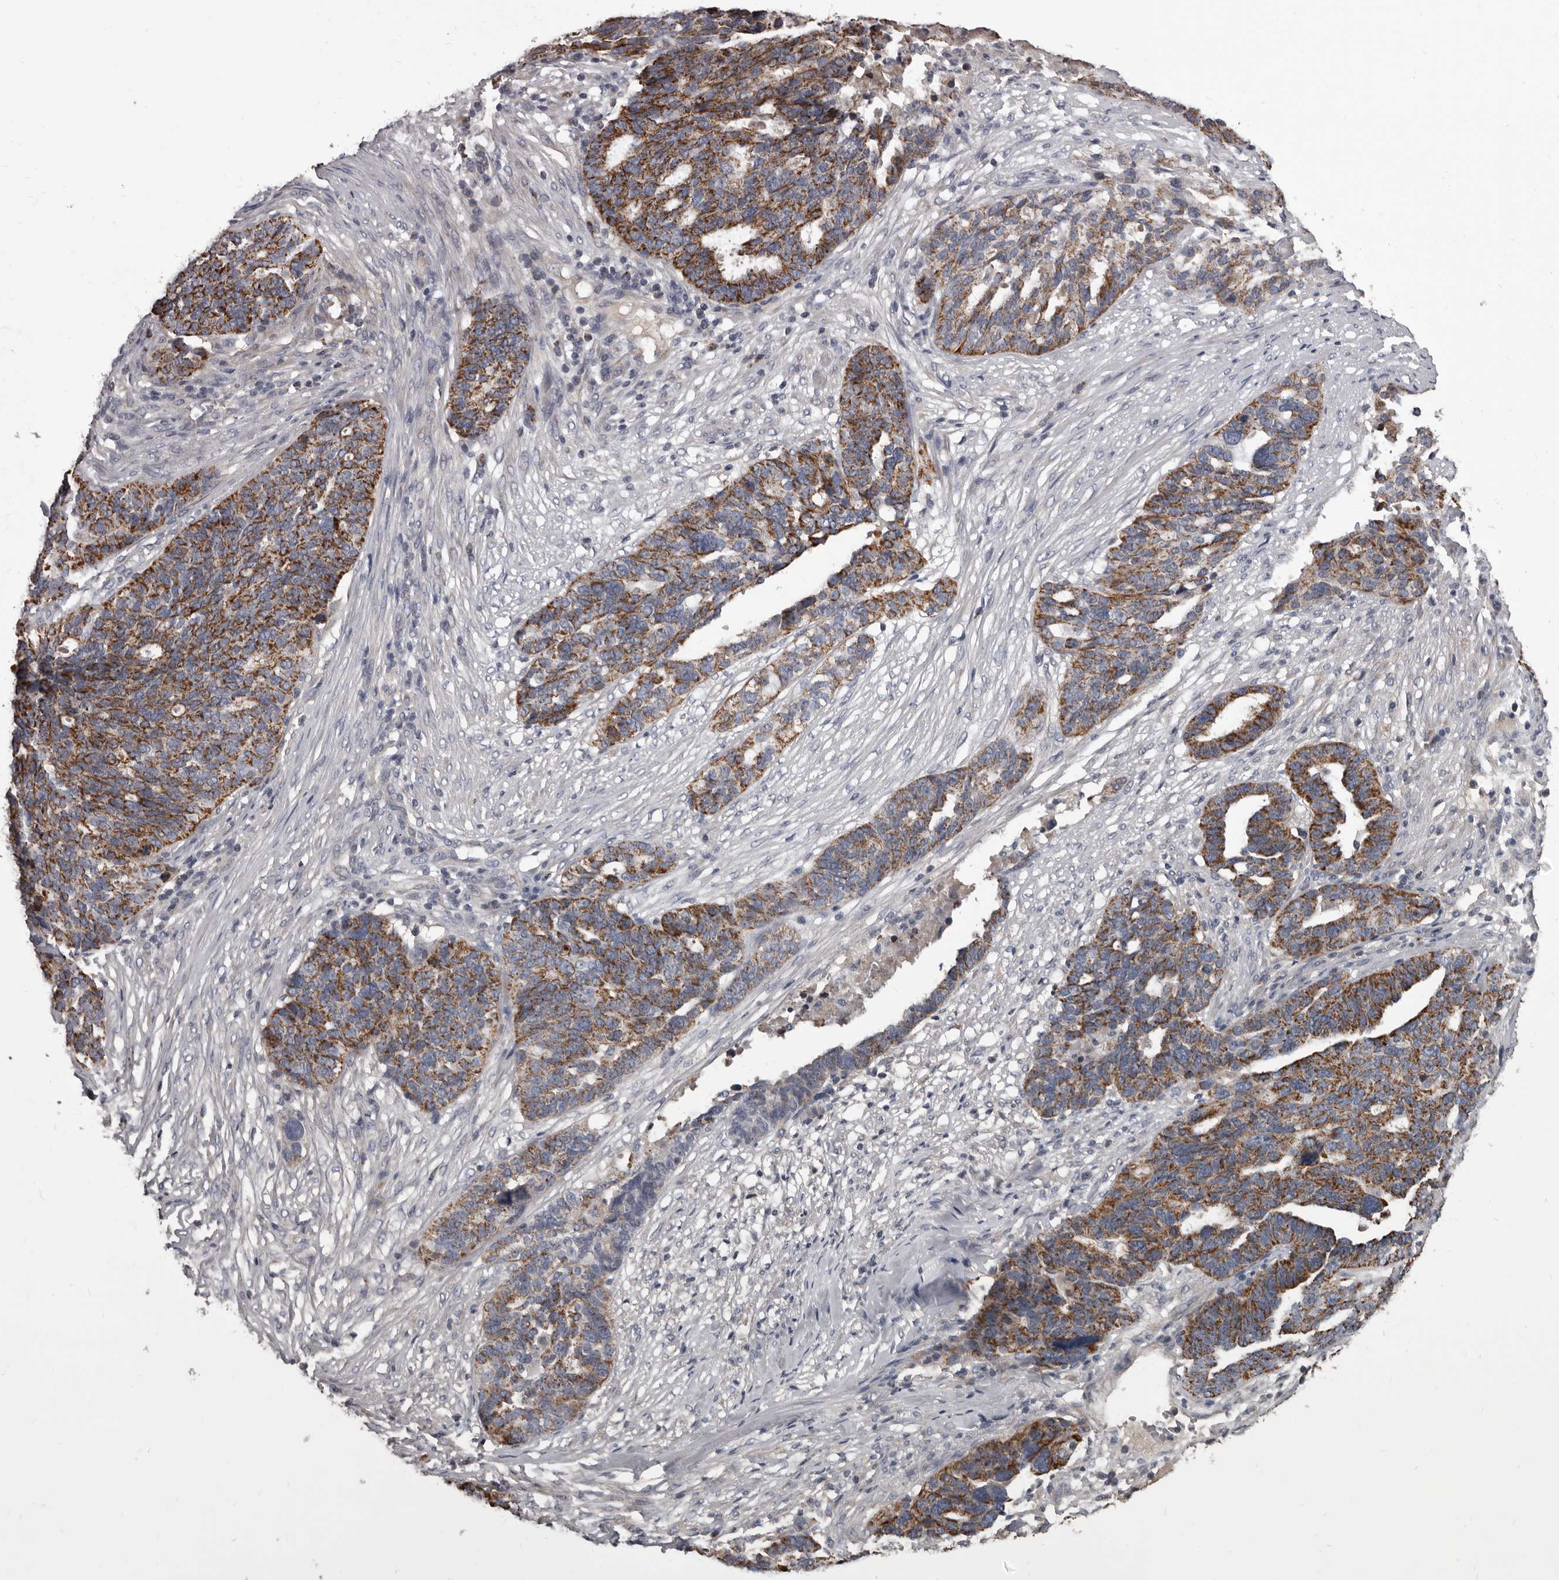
{"staining": {"intensity": "moderate", "quantity": ">75%", "location": "cytoplasmic/membranous"}, "tissue": "ovarian cancer", "cell_type": "Tumor cells", "image_type": "cancer", "snomed": [{"axis": "morphology", "description": "Cystadenocarcinoma, serous, NOS"}, {"axis": "topography", "description": "Ovary"}], "caption": "Ovarian cancer (serous cystadenocarcinoma) tissue shows moderate cytoplasmic/membranous positivity in approximately >75% of tumor cells, visualized by immunohistochemistry.", "gene": "ALDH5A1", "patient": {"sex": "female", "age": 59}}